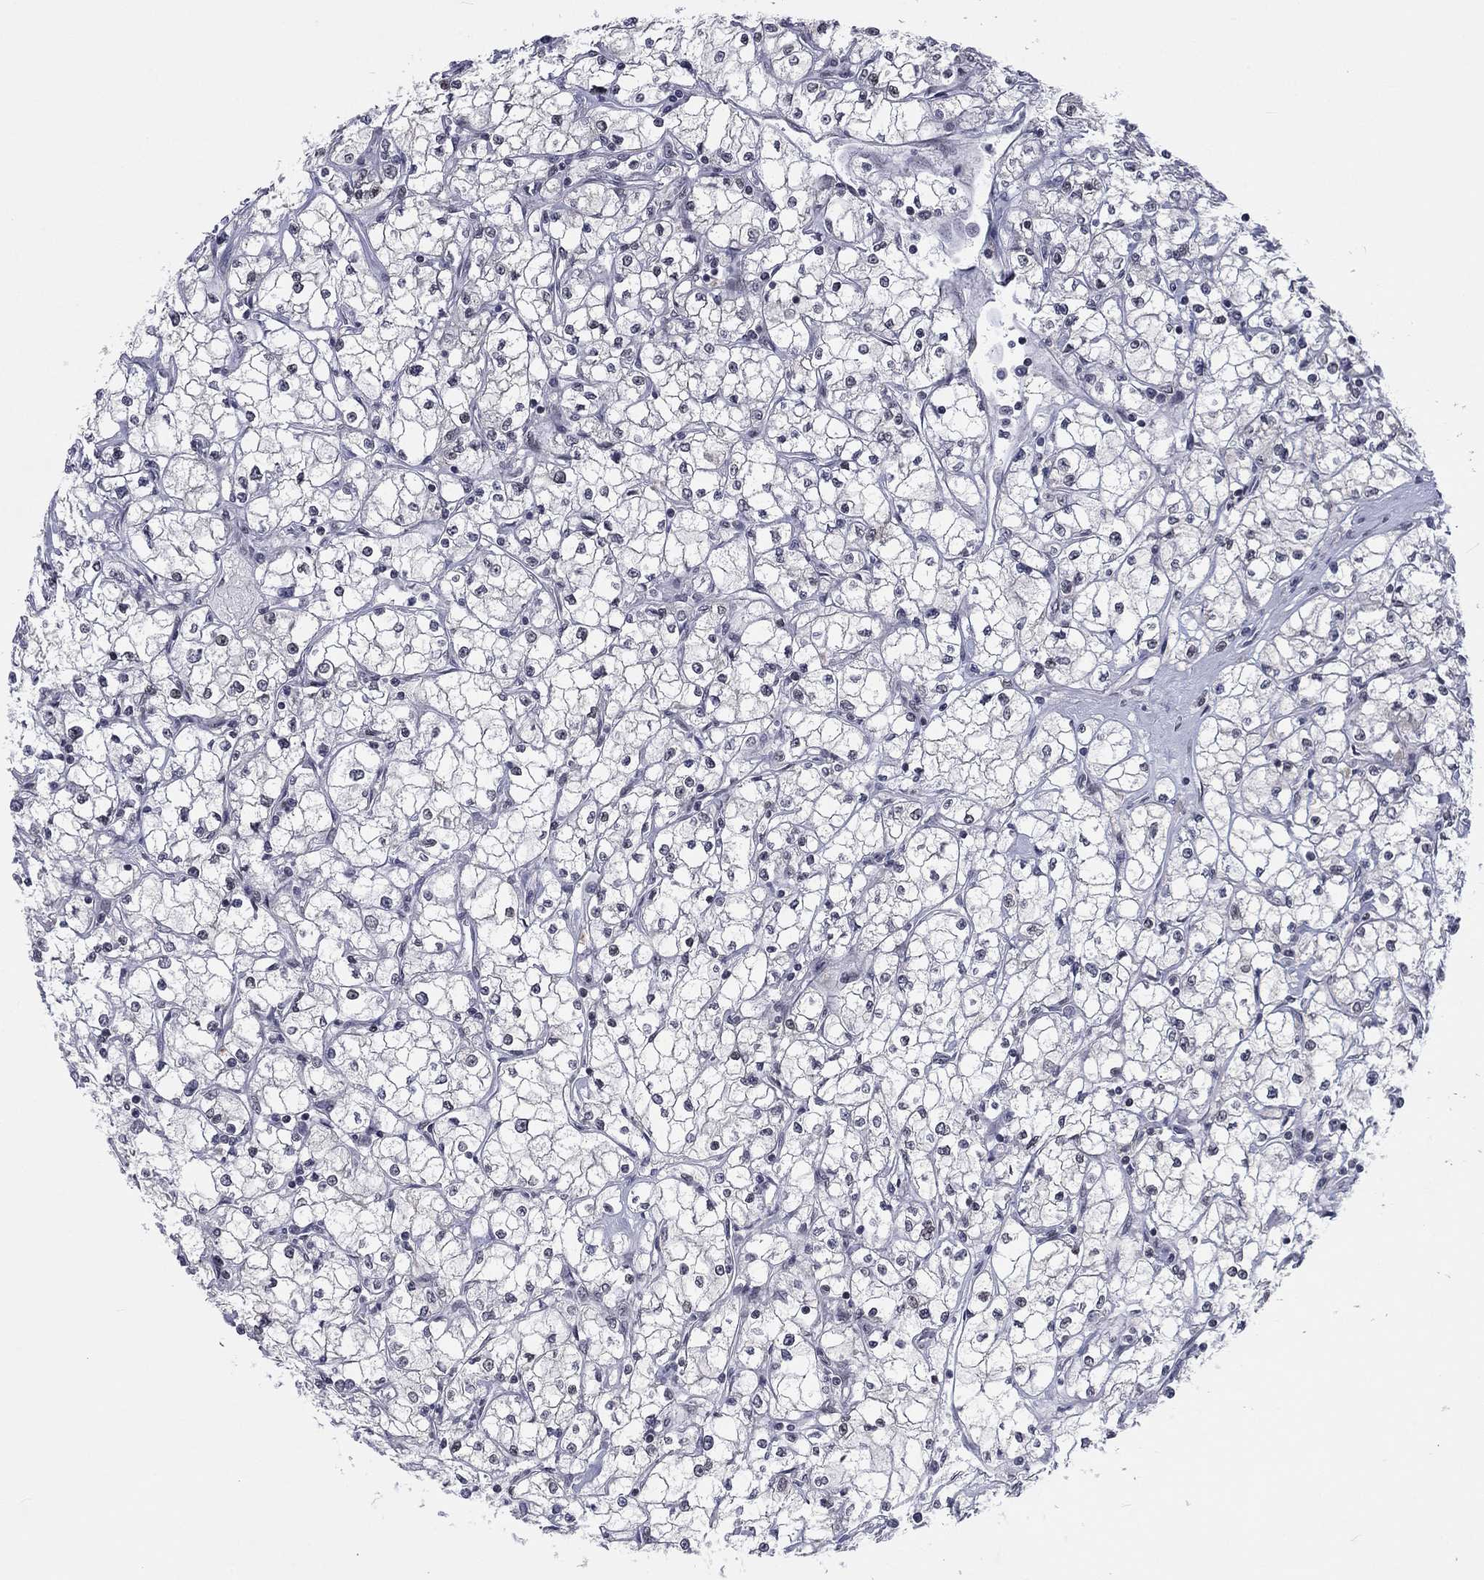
{"staining": {"intensity": "negative", "quantity": "none", "location": "none"}, "tissue": "renal cancer", "cell_type": "Tumor cells", "image_type": "cancer", "snomed": [{"axis": "morphology", "description": "Adenocarcinoma, NOS"}, {"axis": "topography", "description": "Kidney"}], "caption": "An image of human renal cancer is negative for staining in tumor cells. Brightfield microscopy of immunohistochemistry stained with DAB (brown) and hematoxylin (blue), captured at high magnification.", "gene": "FYTTD1", "patient": {"sex": "male", "age": 67}}